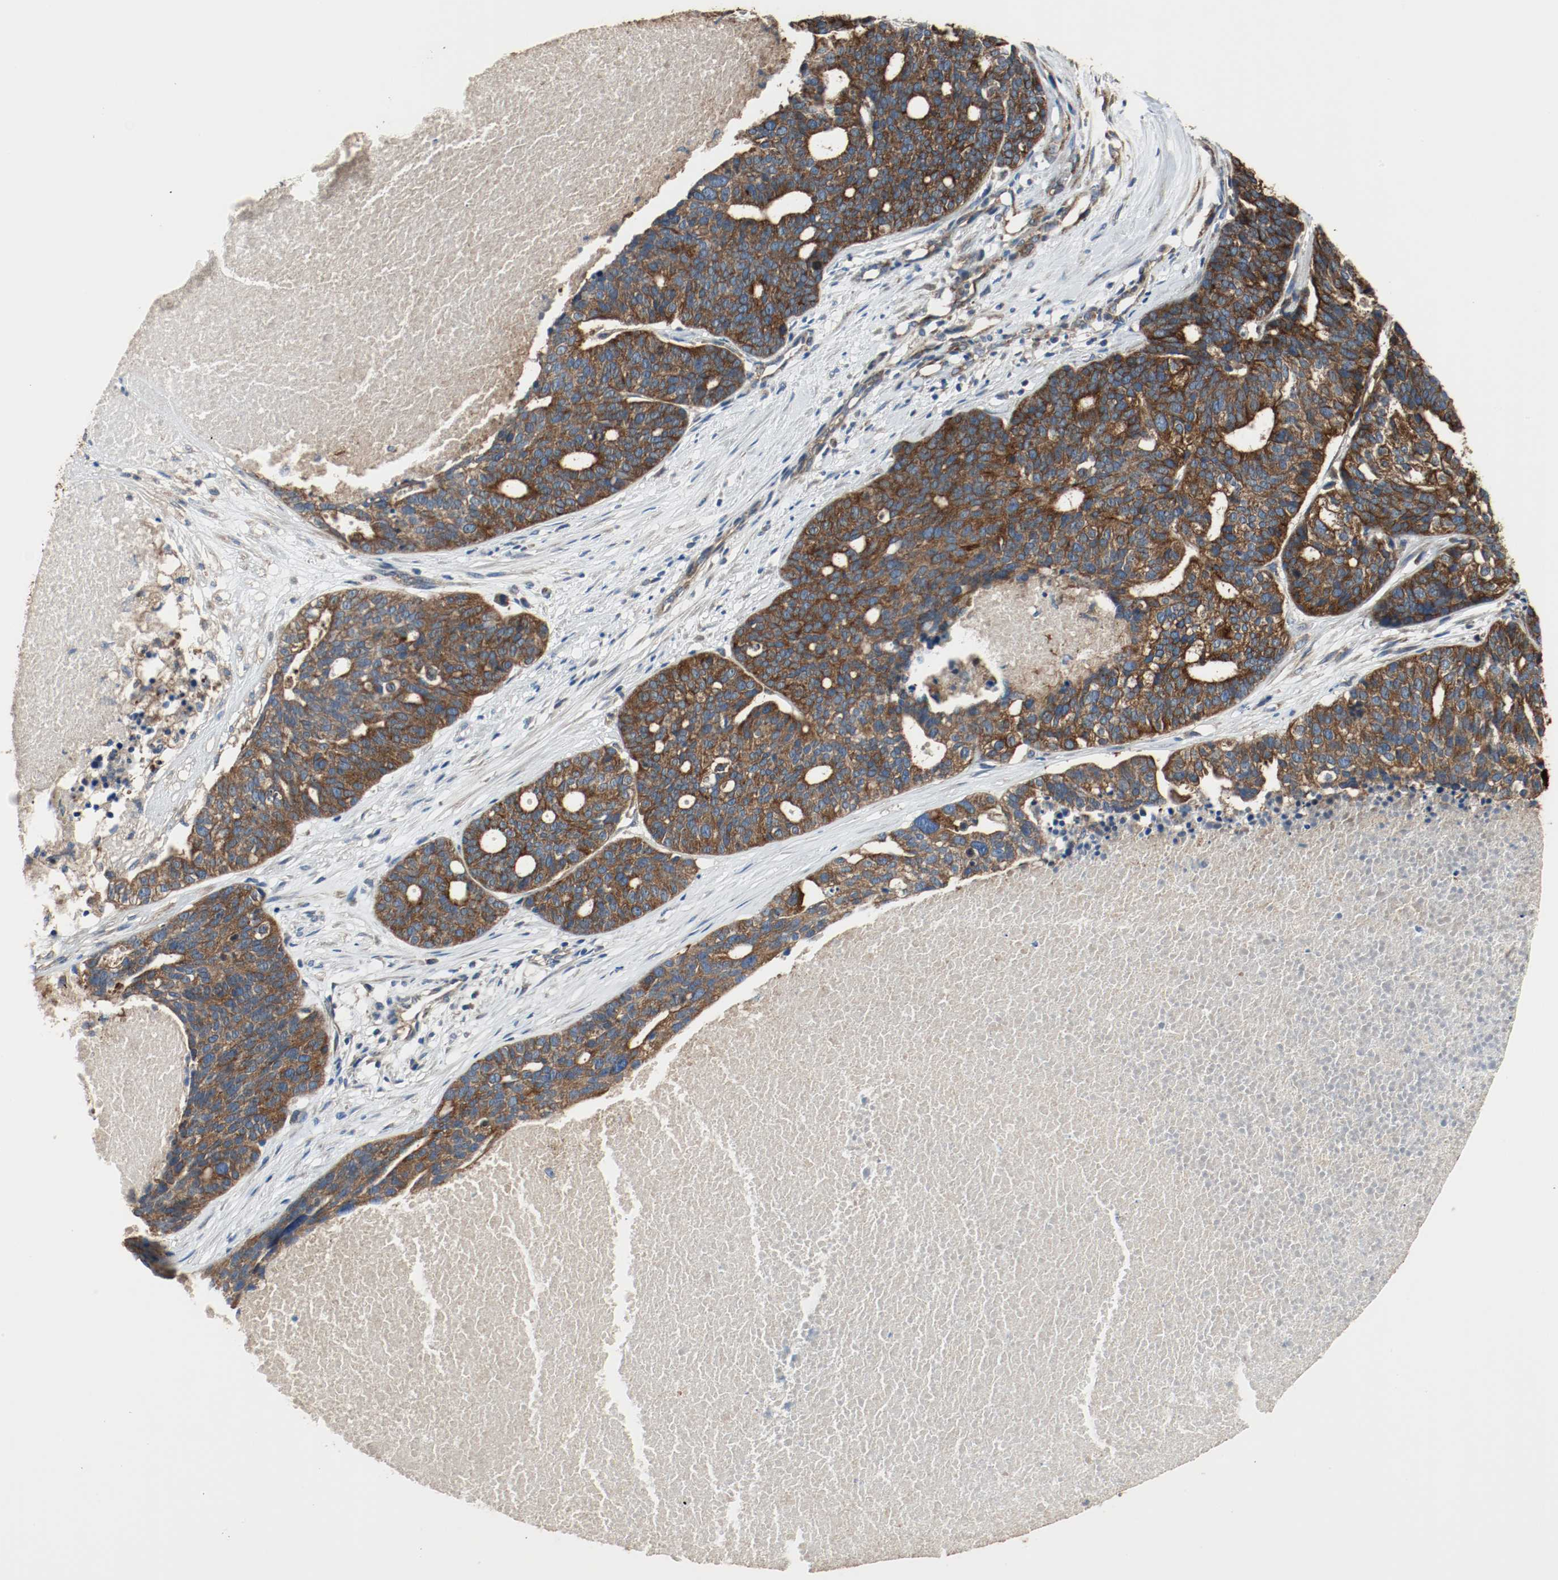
{"staining": {"intensity": "strong", "quantity": ">75%", "location": "cytoplasmic/membranous"}, "tissue": "ovarian cancer", "cell_type": "Tumor cells", "image_type": "cancer", "snomed": [{"axis": "morphology", "description": "Cystadenocarcinoma, serous, NOS"}, {"axis": "topography", "description": "Ovary"}], "caption": "Ovarian serous cystadenocarcinoma stained with DAB (3,3'-diaminobenzidine) immunohistochemistry (IHC) exhibits high levels of strong cytoplasmic/membranous expression in approximately >75% of tumor cells.", "gene": "TUBA3D", "patient": {"sex": "female", "age": 59}}